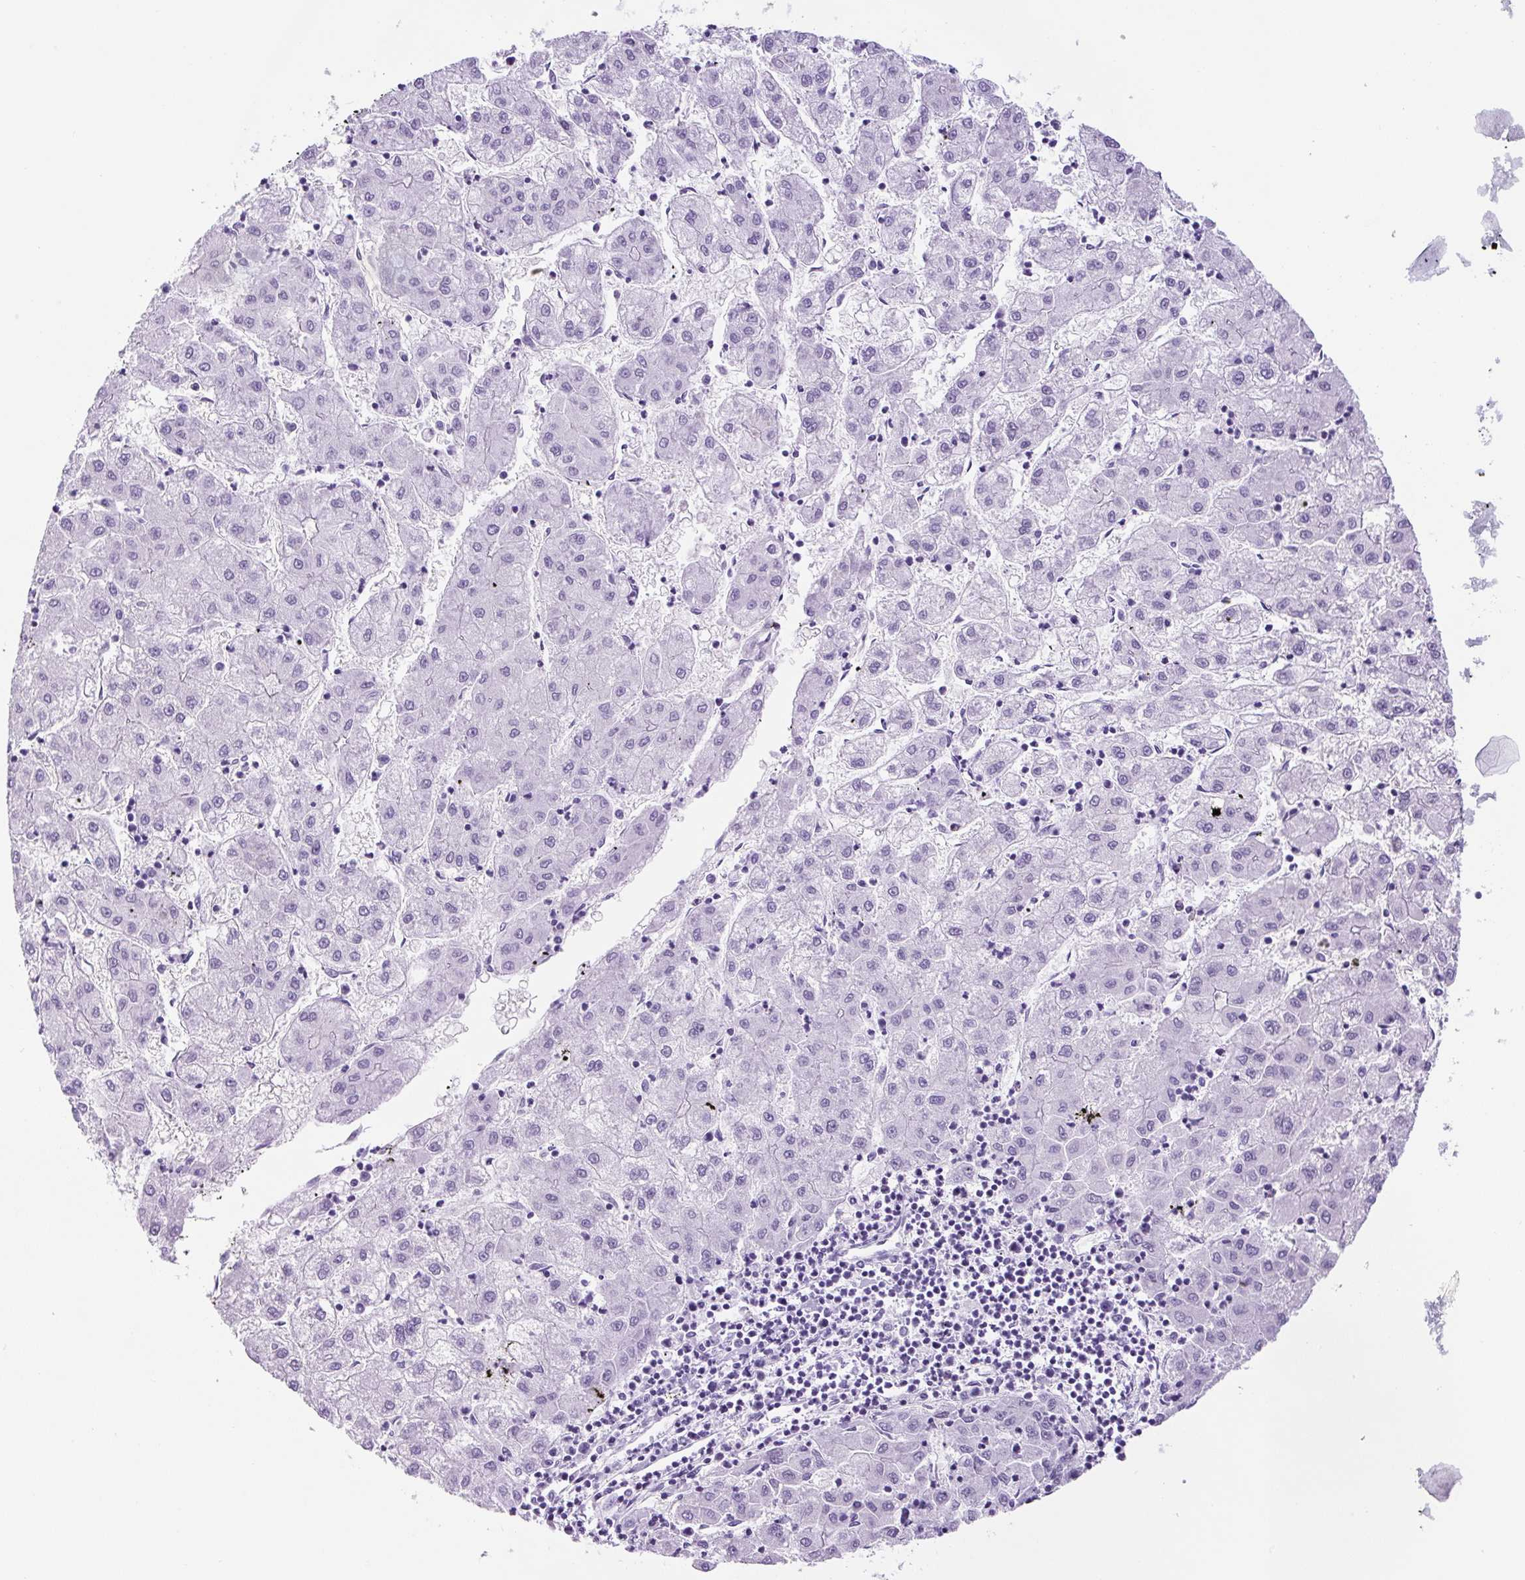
{"staining": {"intensity": "negative", "quantity": "none", "location": "none"}, "tissue": "liver cancer", "cell_type": "Tumor cells", "image_type": "cancer", "snomed": [{"axis": "morphology", "description": "Carcinoma, Hepatocellular, NOS"}, {"axis": "topography", "description": "Liver"}], "caption": "Micrograph shows no protein staining in tumor cells of liver cancer (hepatocellular carcinoma) tissue.", "gene": "UBL3", "patient": {"sex": "male", "age": 72}}